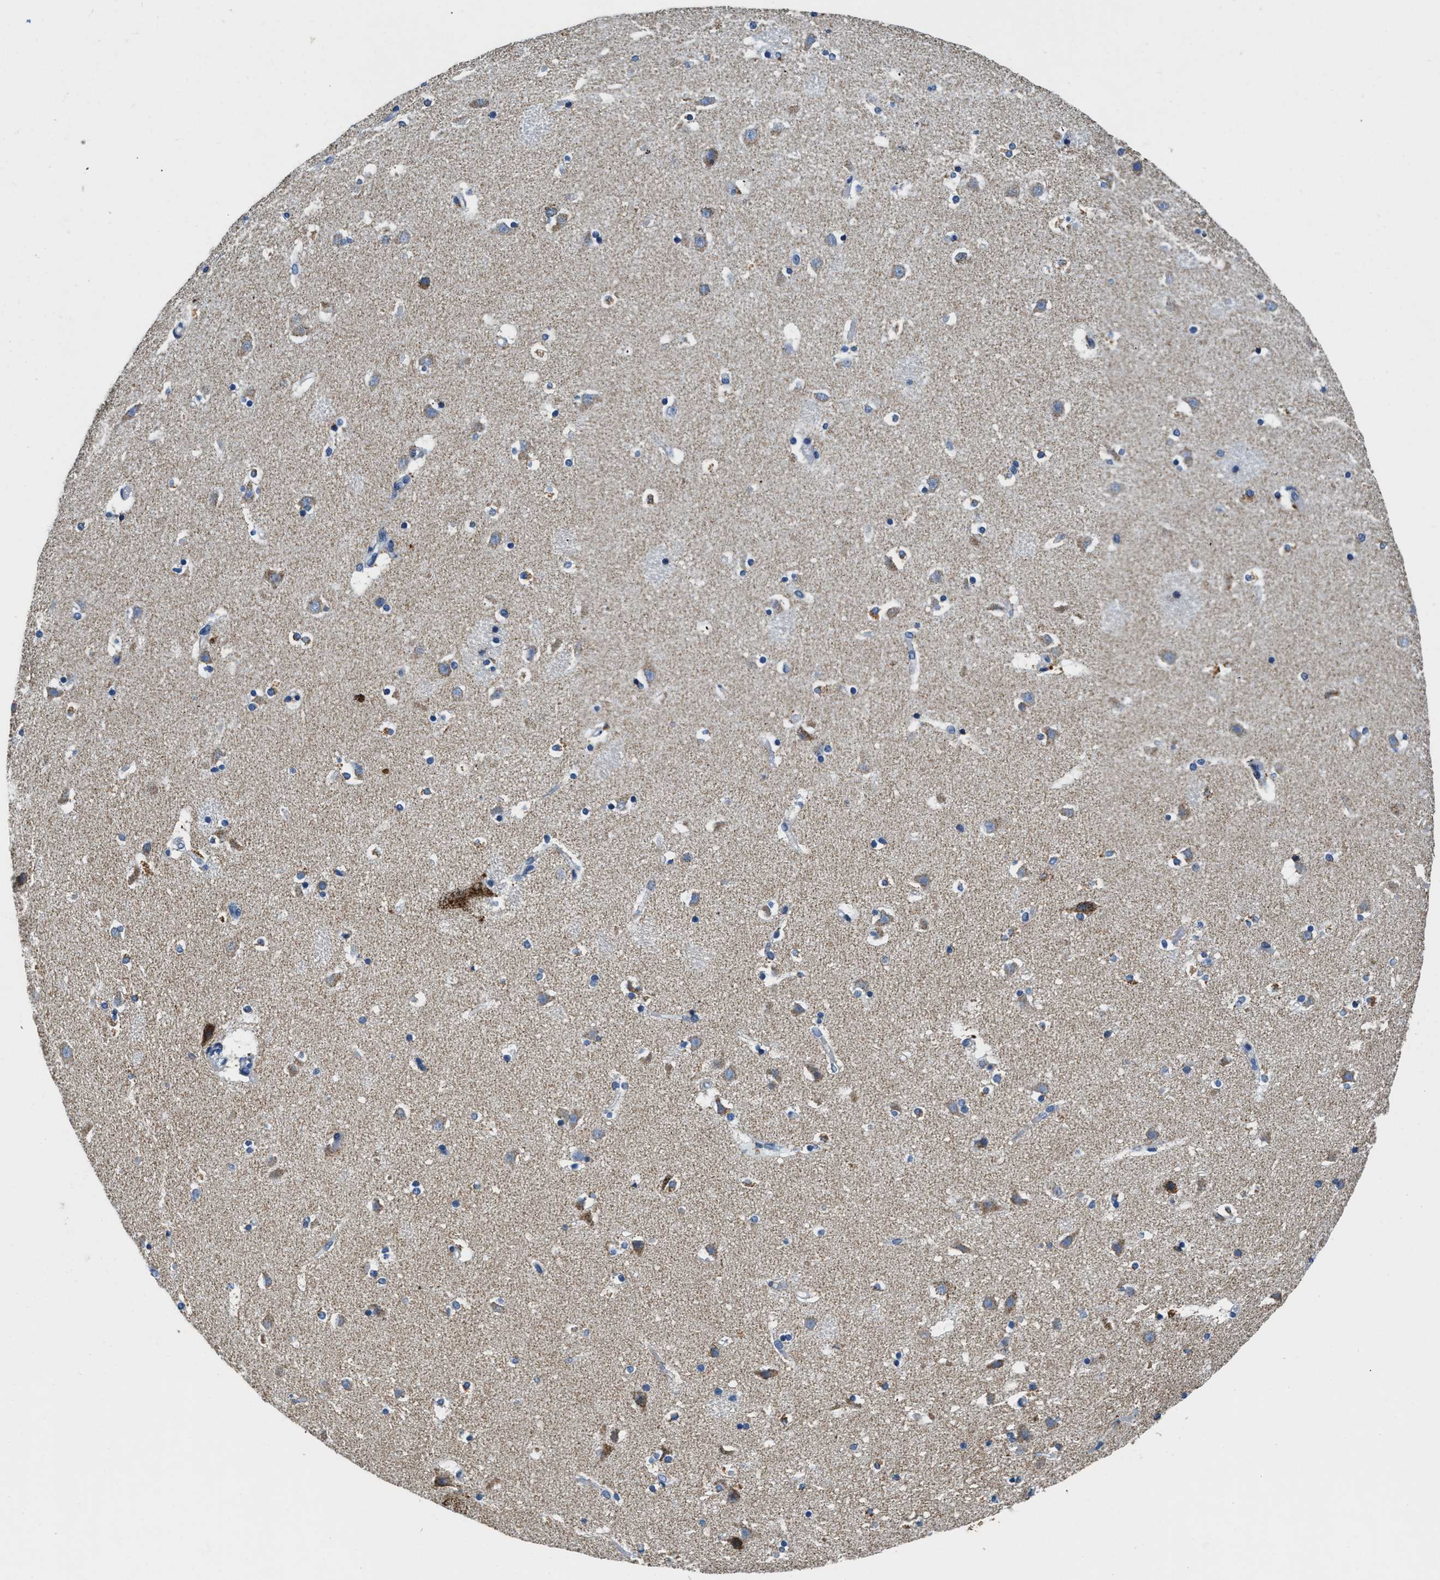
{"staining": {"intensity": "weak", "quantity": "<25%", "location": "cytoplasmic/membranous"}, "tissue": "caudate", "cell_type": "Glial cells", "image_type": "normal", "snomed": [{"axis": "morphology", "description": "Normal tissue, NOS"}, {"axis": "topography", "description": "Lateral ventricle wall"}], "caption": "Caudate stained for a protein using immunohistochemistry reveals no expression glial cells.", "gene": "SFXN1", "patient": {"sex": "male", "age": 45}}